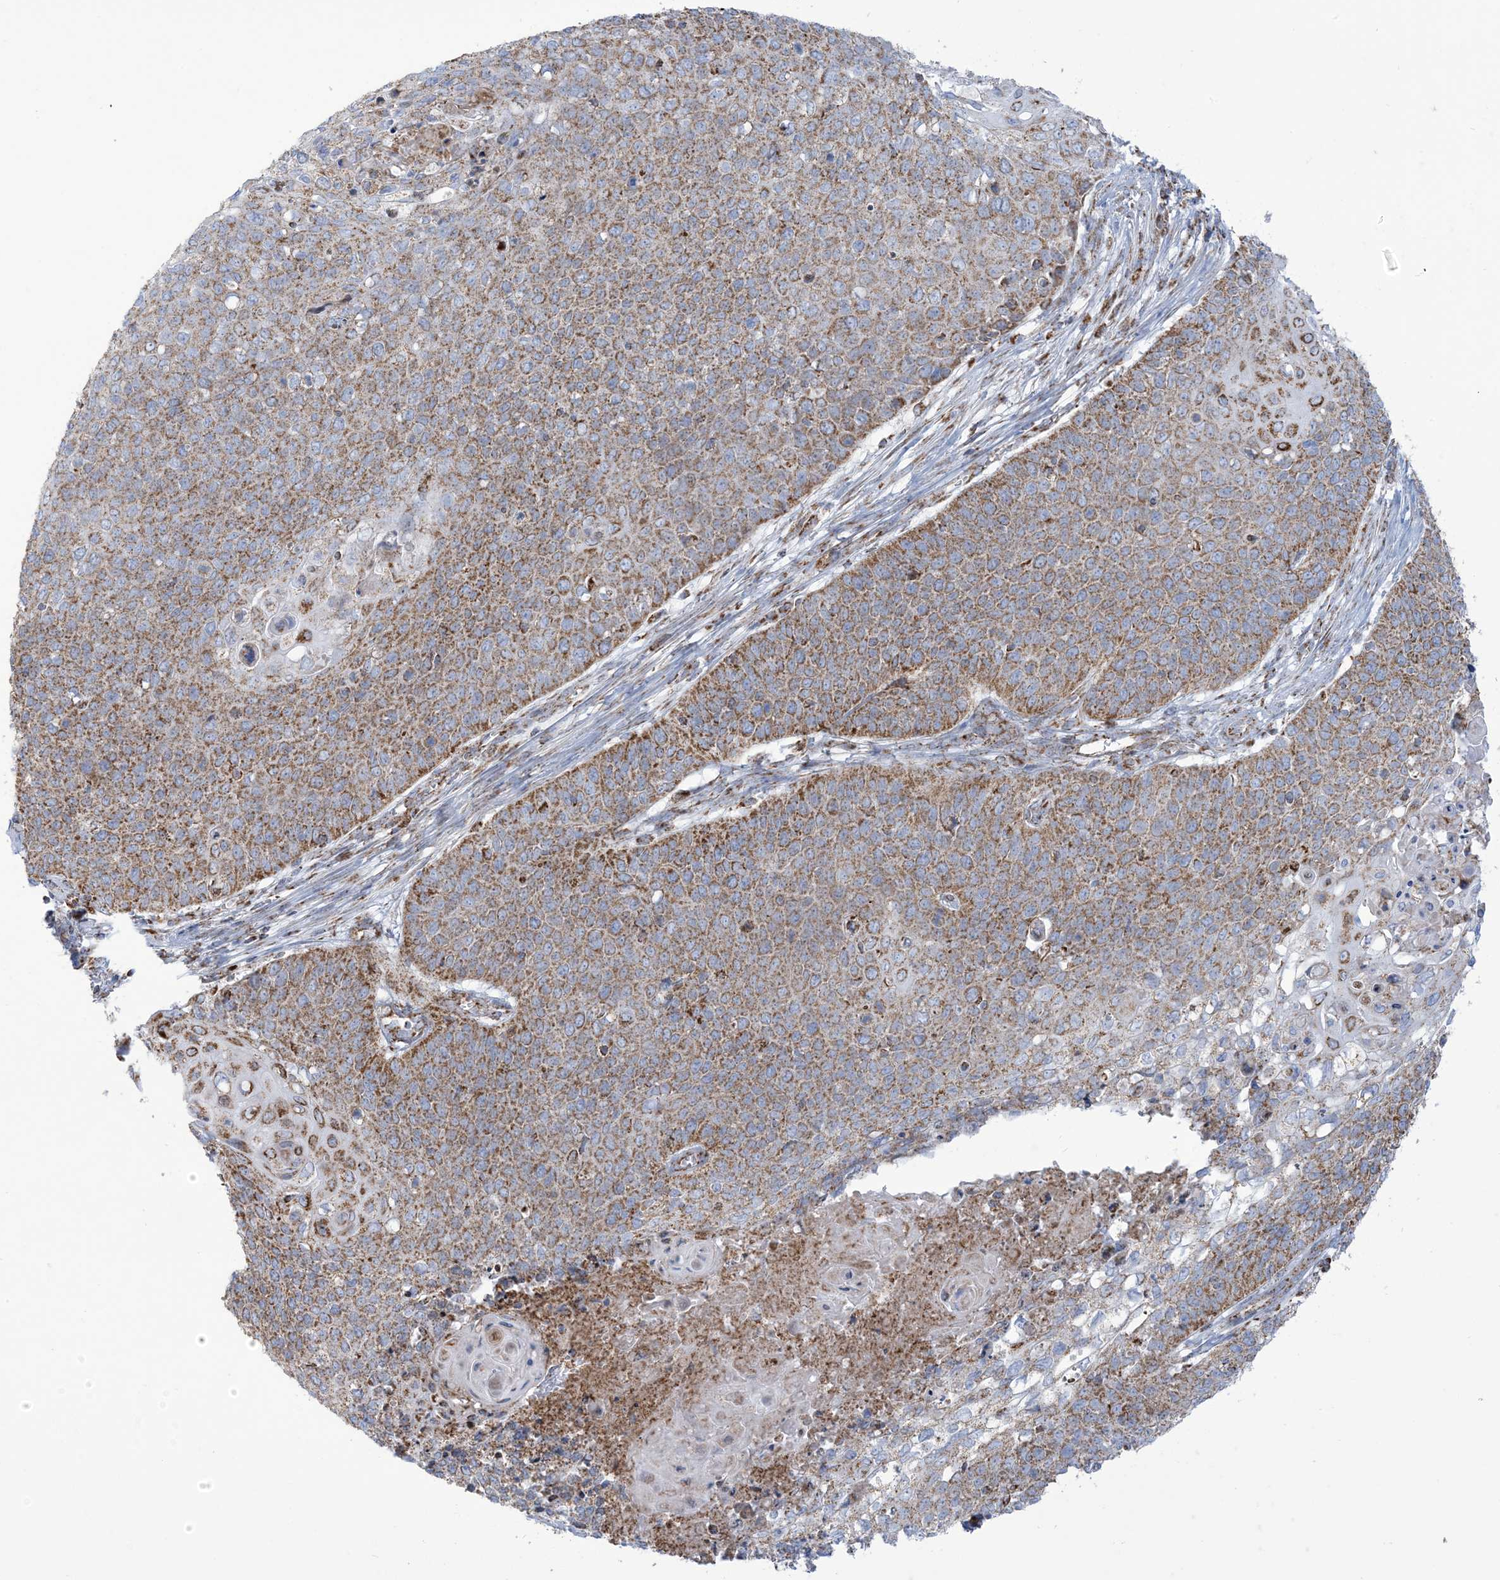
{"staining": {"intensity": "moderate", "quantity": ">75%", "location": "cytoplasmic/membranous"}, "tissue": "cervical cancer", "cell_type": "Tumor cells", "image_type": "cancer", "snomed": [{"axis": "morphology", "description": "Squamous cell carcinoma, NOS"}, {"axis": "topography", "description": "Cervix"}], "caption": "Cervical cancer (squamous cell carcinoma) stained with a protein marker displays moderate staining in tumor cells.", "gene": "SAMM50", "patient": {"sex": "female", "age": 39}}